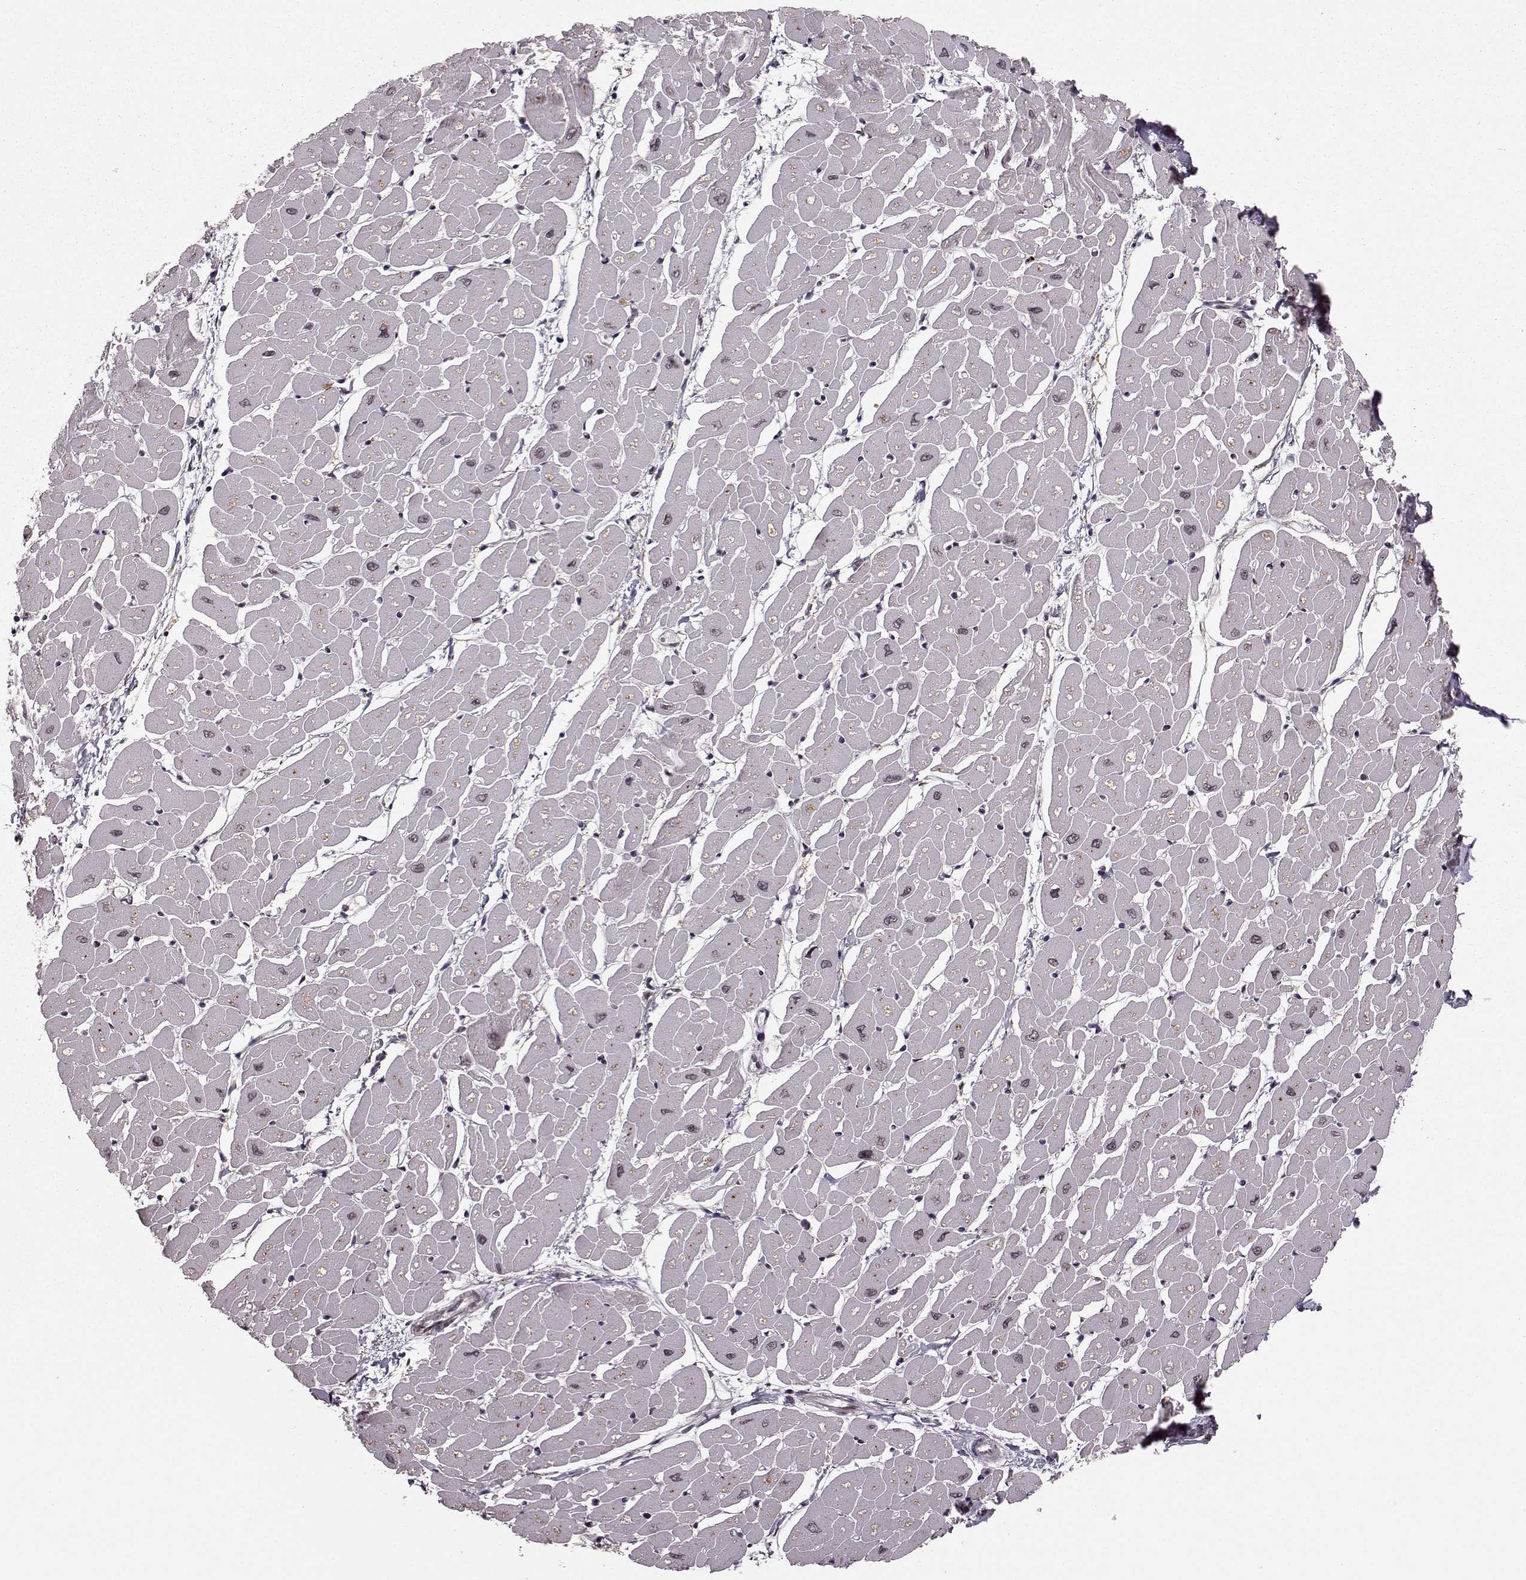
{"staining": {"intensity": "weak", "quantity": "<25%", "location": "cytoplasmic/membranous"}, "tissue": "heart muscle", "cell_type": "Cardiomyocytes", "image_type": "normal", "snomed": [{"axis": "morphology", "description": "Normal tissue, NOS"}, {"axis": "topography", "description": "Heart"}], "caption": "Photomicrograph shows no protein expression in cardiomyocytes of normal heart muscle.", "gene": "YIPF5", "patient": {"sex": "male", "age": 57}}